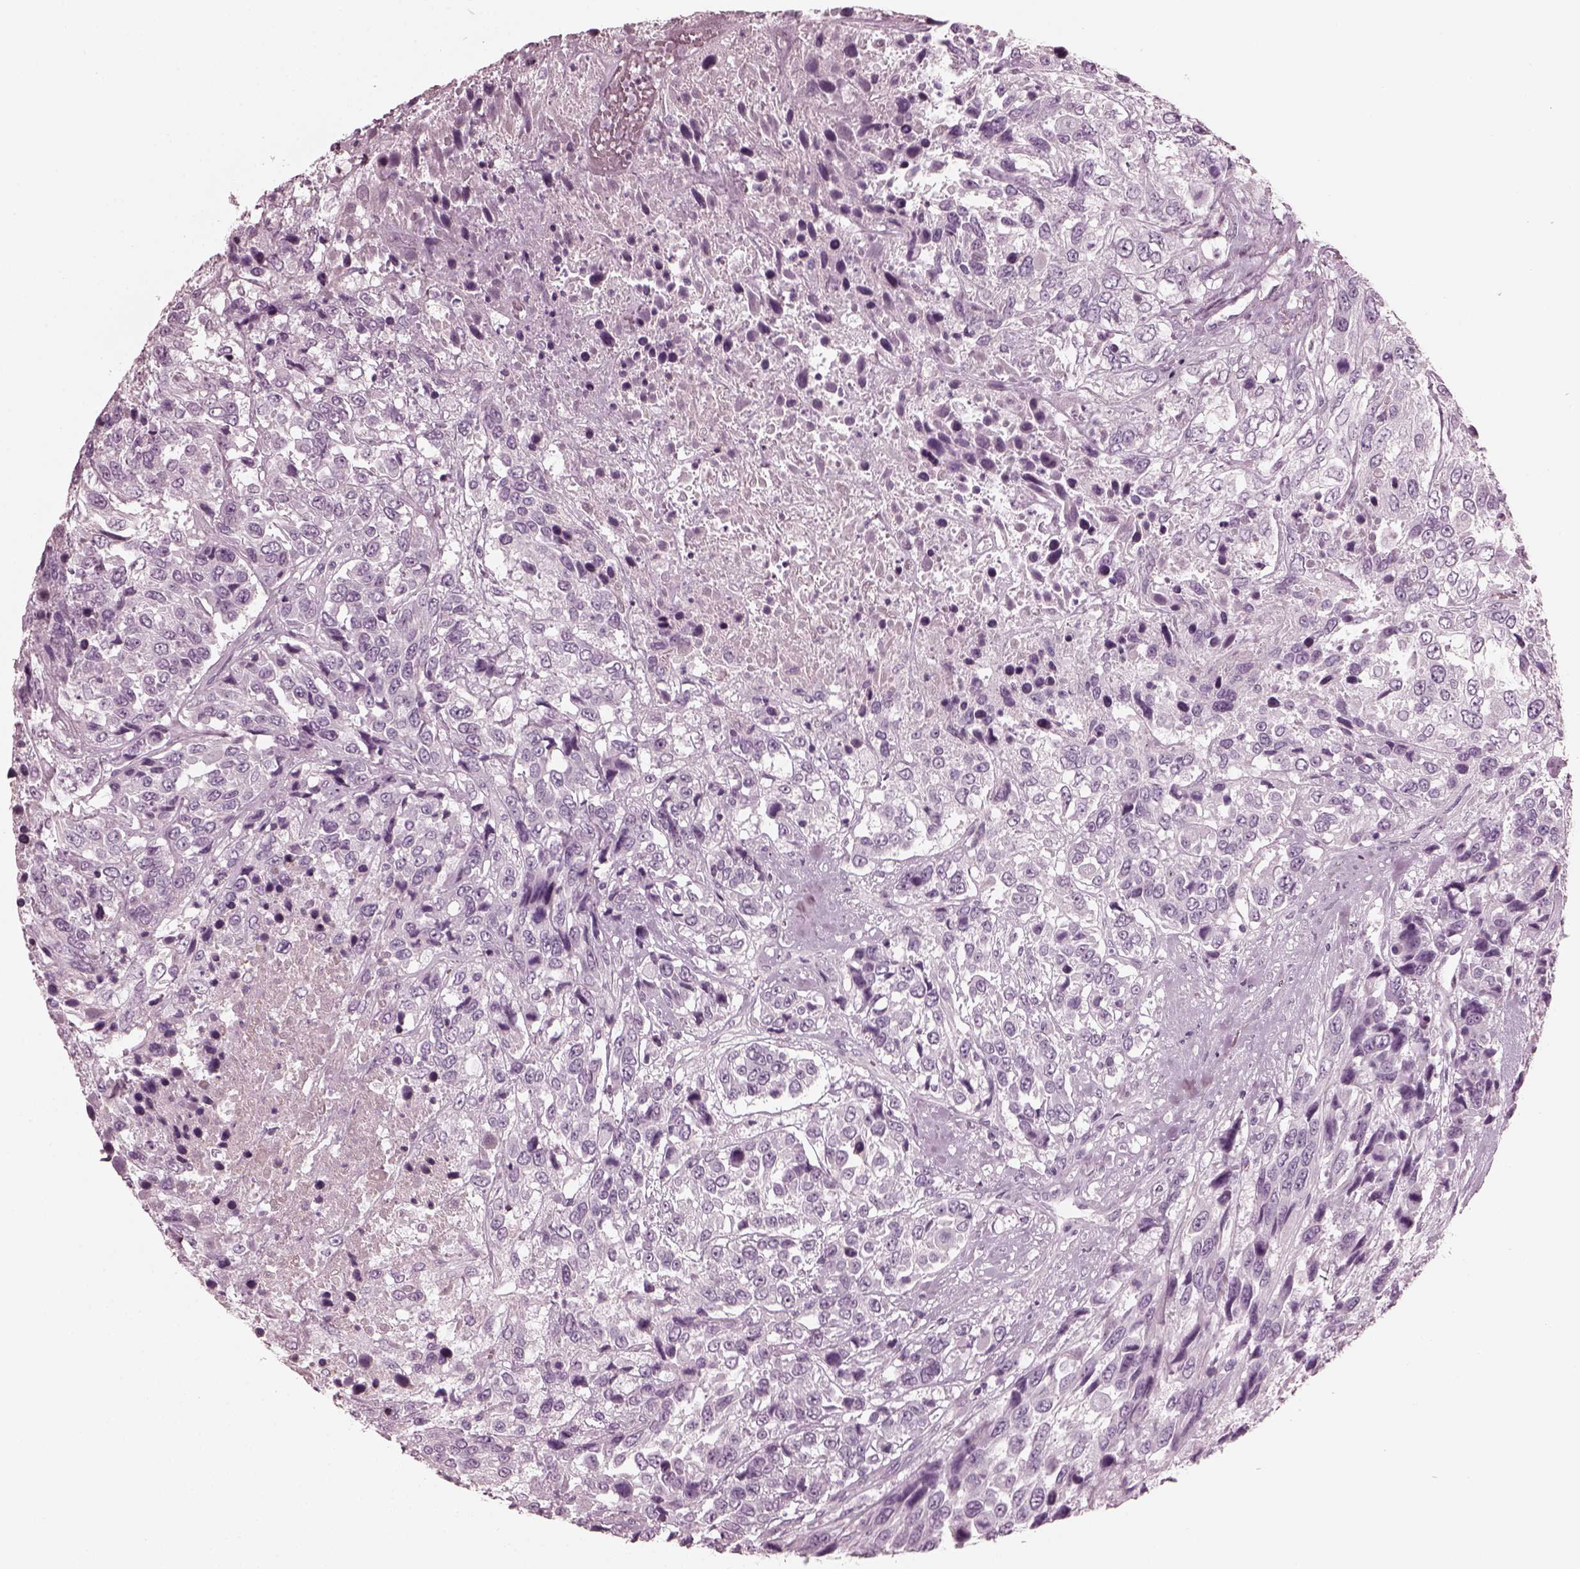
{"staining": {"intensity": "negative", "quantity": "none", "location": "none"}, "tissue": "urothelial cancer", "cell_type": "Tumor cells", "image_type": "cancer", "snomed": [{"axis": "morphology", "description": "Urothelial carcinoma, High grade"}, {"axis": "topography", "description": "Urinary bladder"}], "caption": "Immunohistochemistry photomicrograph of neoplastic tissue: human urothelial cancer stained with DAB shows no significant protein staining in tumor cells.", "gene": "GRM6", "patient": {"sex": "female", "age": 70}}